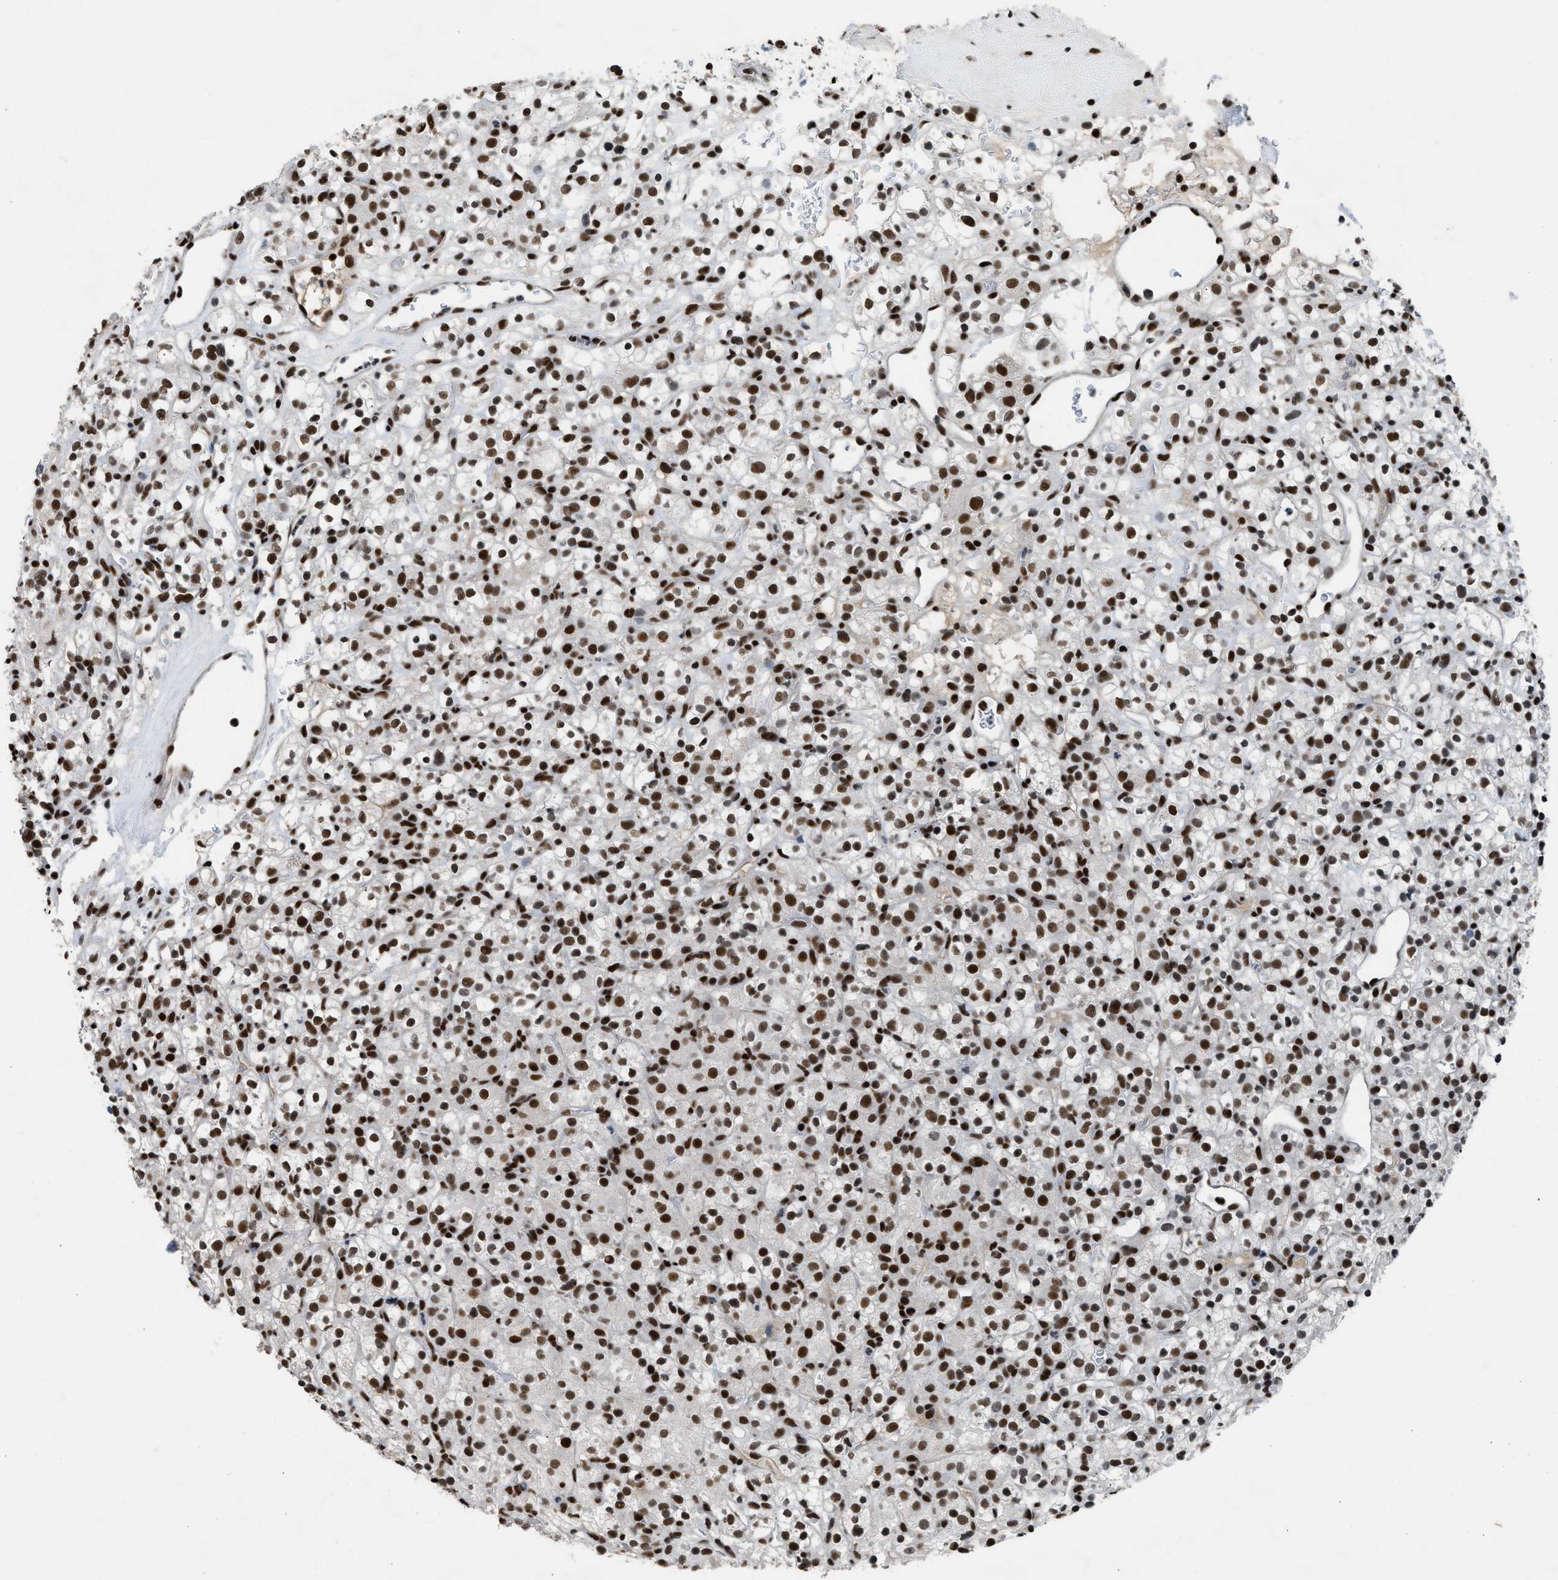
{"staining": {"intensity": "strong", "quantity": ">75%", "location": "nuclear"}, "tissue": "renal cancer", "cell_type": "Tumor cells", "image_type": "cancer", "snomed": [{"axis": "morphology", "description": "Normal tissue, NOS"}, {"axis": "morphology", "description": "Adenocarcinoma, NOS"}, {"axis": "topography", "description": "Kidney"}], "caption": "Renal cancer was stained to show a protein in brown. There is high levels of strong nuclear staining in about >75% of tumor cells.", "gene": "SCAF4", "patient": {"sex": "female", "age": 72}}